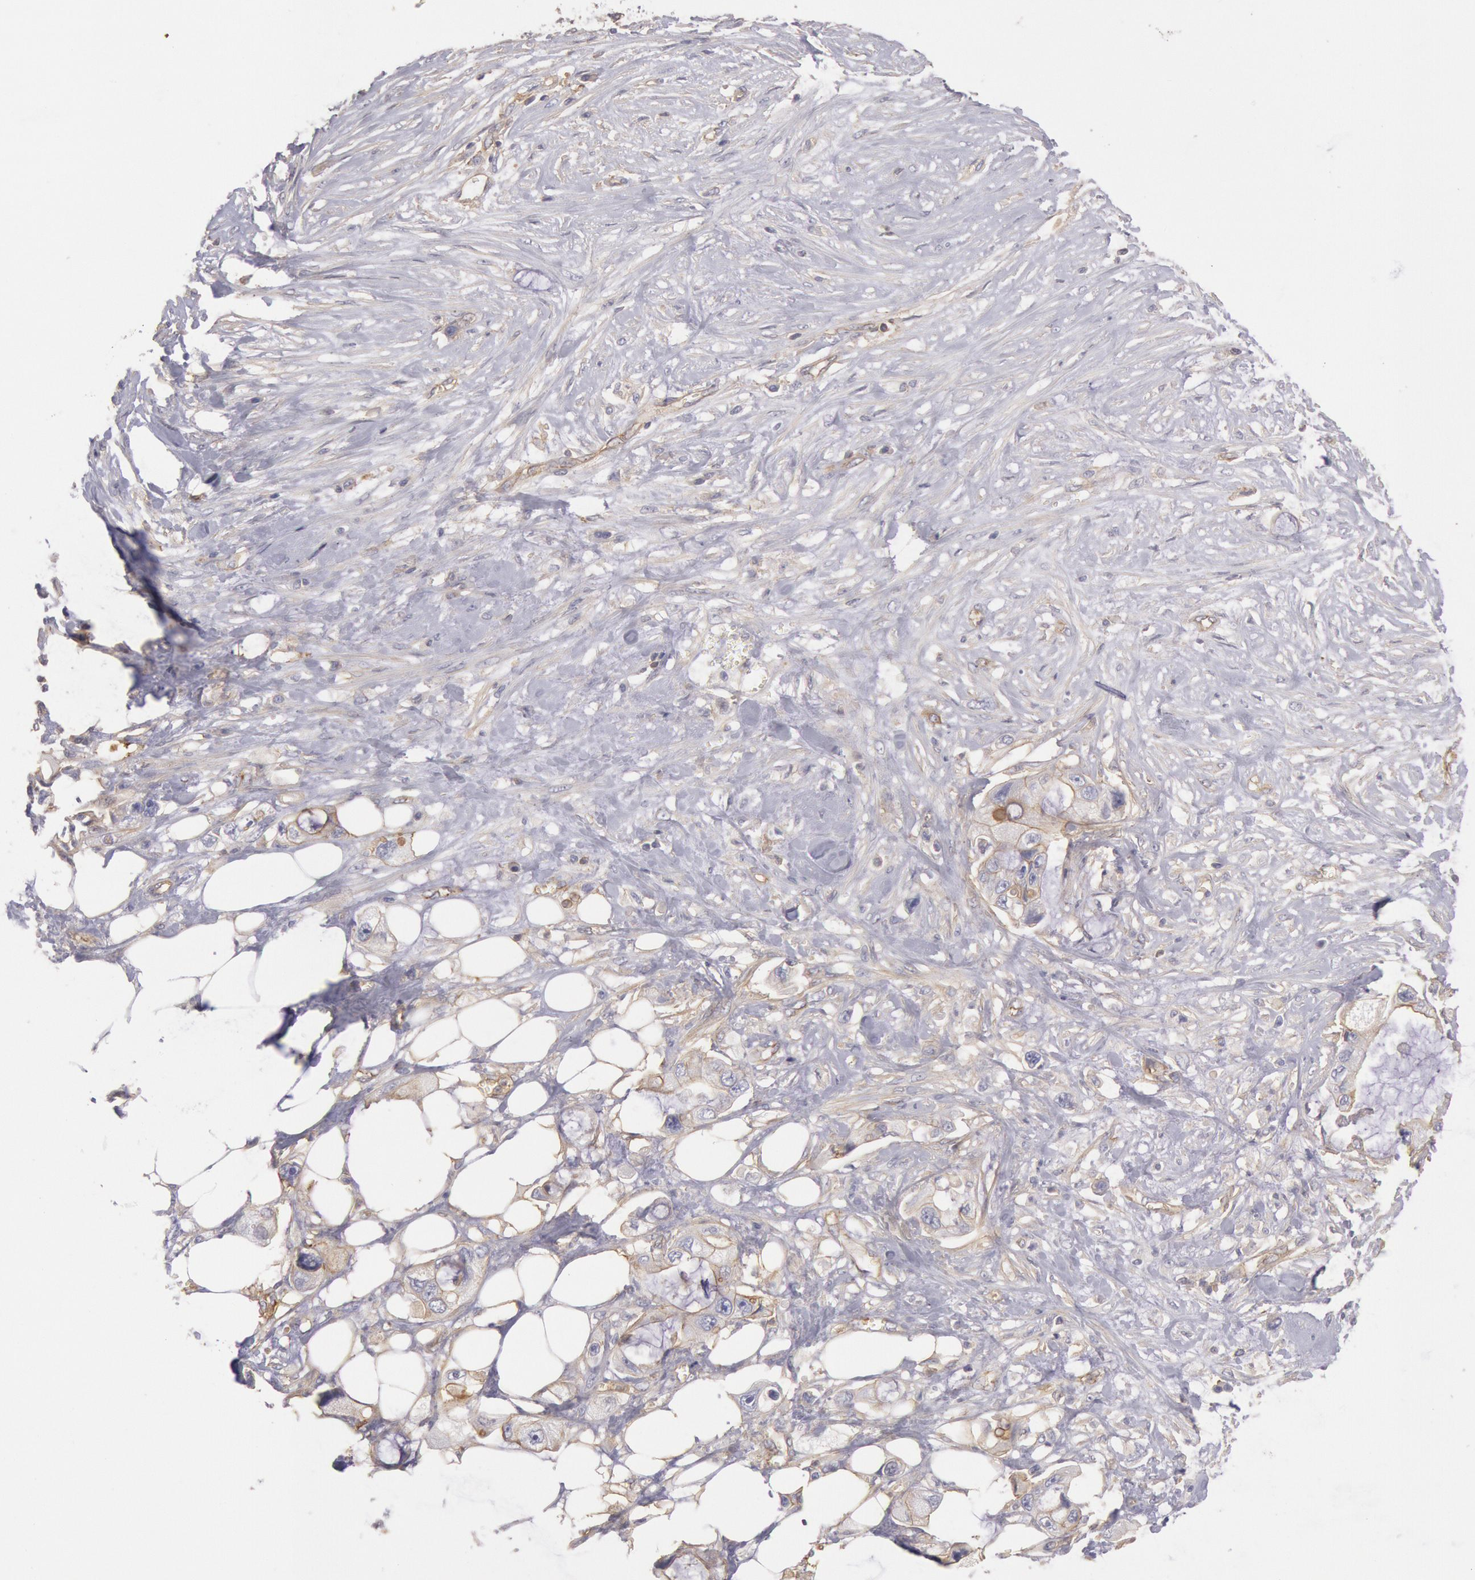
{"staining": {"intensity": "weak", "quantity": "25%-75%", "location": "cytoplasmic/membranous"}, "tissue": "pancreatic cancer", "cell_type": "Tumor cells", "image_type": "cancer", "snomed": [{"axis": "morphology", "description": "Adenocarcinoma, NOS"}, {"axis": "topography", "description": "Pancreas"}, {"axis": "topography", "description": "Stomach, upper"}], "caption": "Immunohistochemical staining of human pancreatic cancer exhibits low levels of weak cytoplasmic/membranous protein expression in approximately 25%-75% of tumor cells. The staining is performed using DAB (3,3'-diaminobenzidine) brown chromogen to label protein expression. The nuclei are counter-stained blue using hematoxylin.", "gene": "SNAP23", "patient": {"sex": "male", "age": 77}}